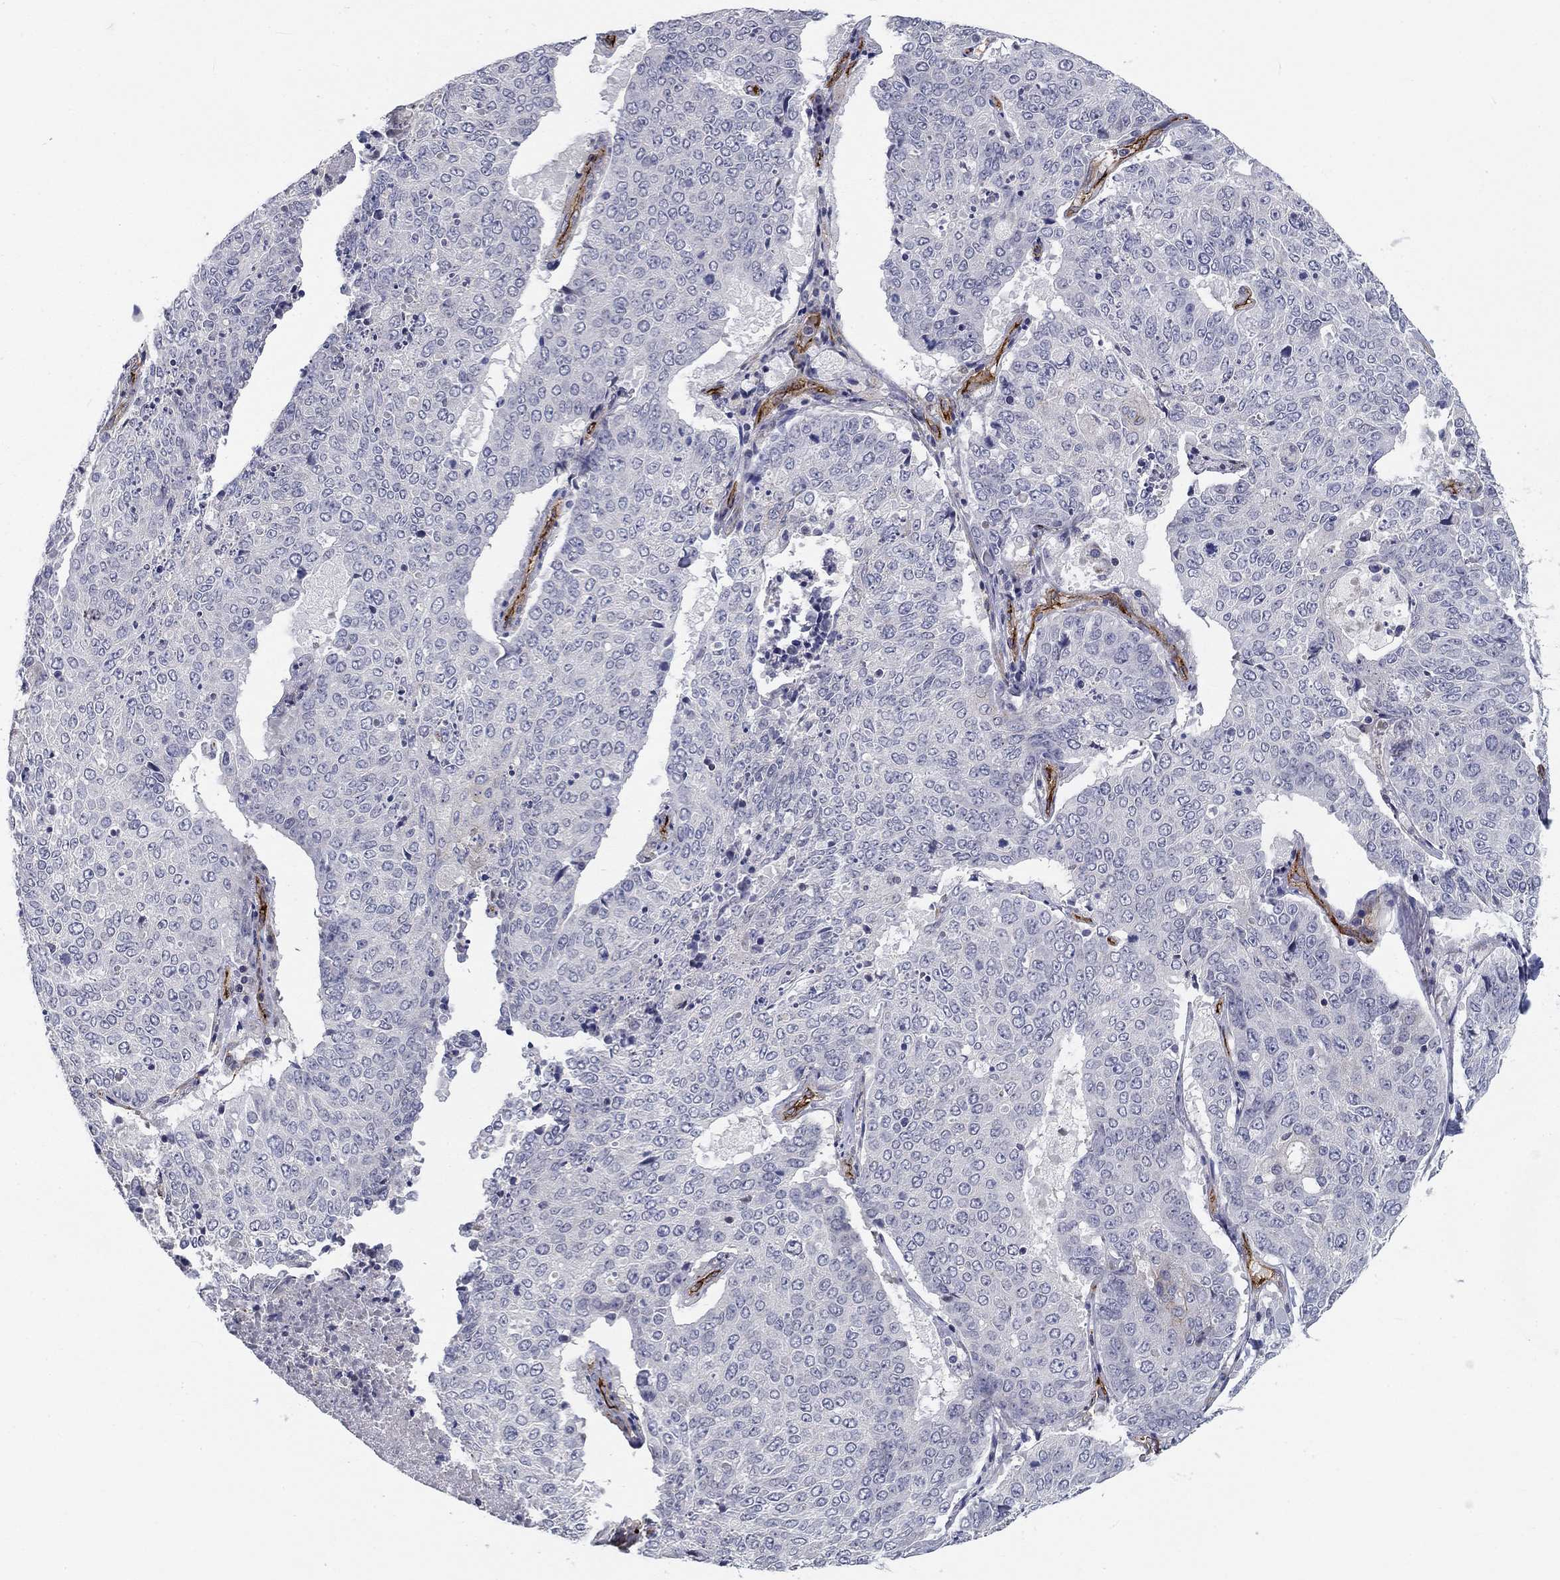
{"staining": {"intensity": "negative", "quantity": "none", "location": "none"}, "tissue": "lung cancer", "cell_type": "Tumor cells", "image_type": "cancer", "snomed": [{"axis": "morphology", "description": "Normal tissue, NOS"}, {"axis": "morphology", "description": "Squamous cell carcinoma, NOS"}, {"axis": "topography", "description": "Bronchus"}, {"axis": "topography", "description": "Lung"}], "caption": "A high-resolution image shows immunohistochemistry staining of lung cancer (squamous cell carcinoma), which demonstrates no significant positivity in tumor cells.", "gene": "SYNC", "patient": {"sex": "male", "age": 64}}